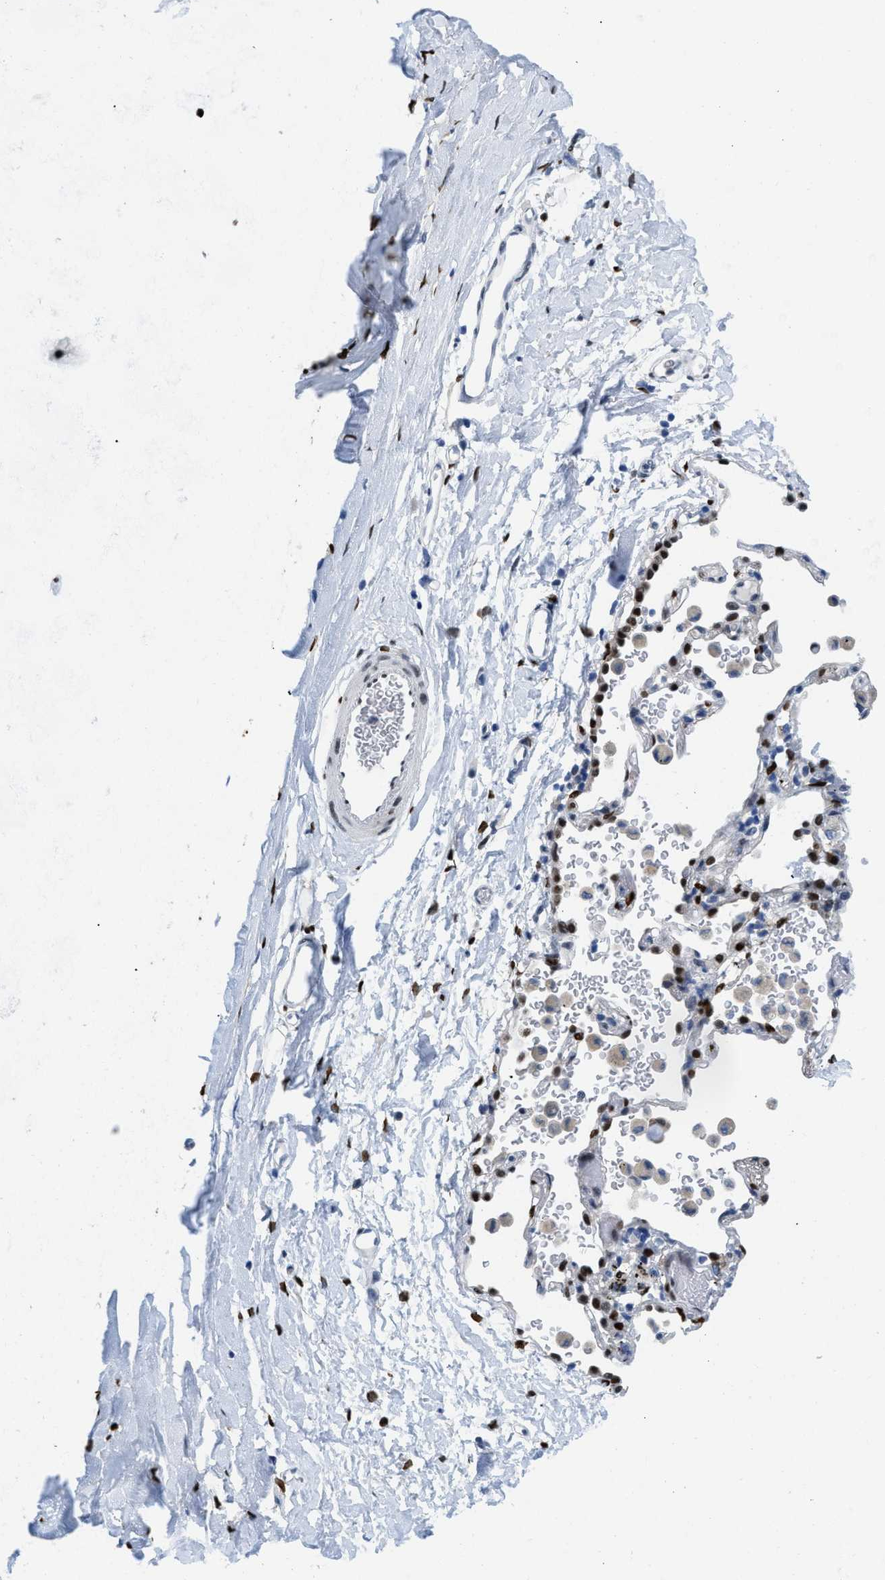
{"staining": {"intensity": "moderate", "quantity": ">75%", "location": "nuclear"}, "tissue": "adipose tissue", "cell_type": "Adipocytes", "image_type": "normal", "snomed": [{"axis": "morphology", "description": "Normal tissue, NOS"}, {"axis": "topography", "description": "Cartilage tissue"}, {"axis": "topography", "description": "Bronchus"}], "caption": "Adipose tissue stained for a protein shows moderate nuclear positivity in adipocytes. (Stains: DAB (3,3'-diaminobenzidine) in brown, nuclei in blue, Microscopy: brightfield microscopy at high magnification).", "gene": "NFIX", "patient": {"sex": "female", "age": 53}}